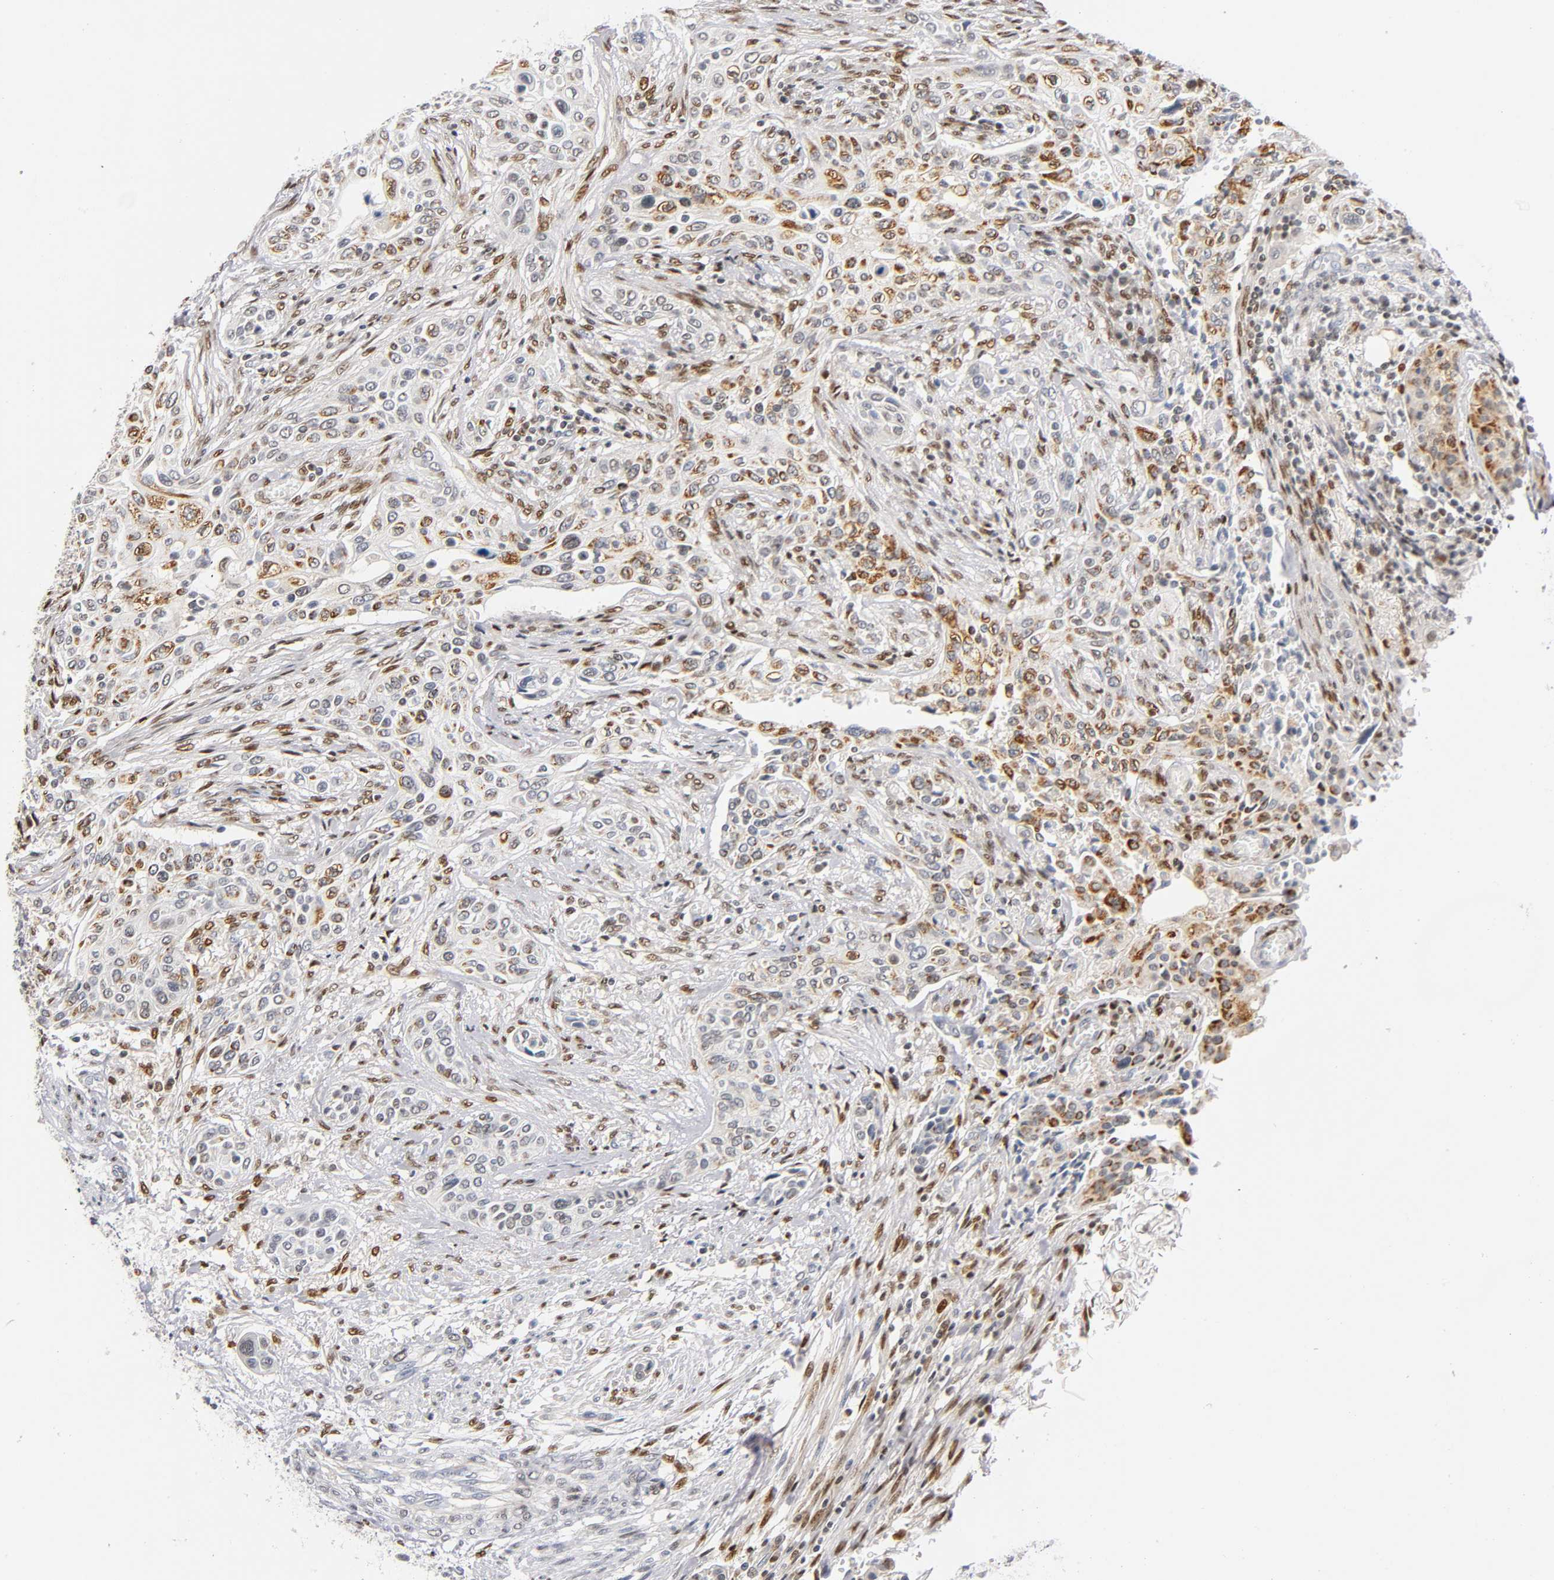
{"staining": {"intensity": "moderate", "quantity": "25%-75%", "location": "nuclear"}, "tissue": "urothelial cancer", "cell_type": "Tumor cells", "image_type": "cancer", "snomed": [{"axis": "morphology", "description": "Urothelial carcinoma, High grade"}, {"axis": "topography", "description": "Urinary bladder"}], "caption": "Protein expression analysis of high-grade urothelial carcinoma demonstrates moderate nuclear expression in approximately 25%-75% of tumor cells.", "gene": "RUNX1", "patient": {"sex": "male", "age": 74}}